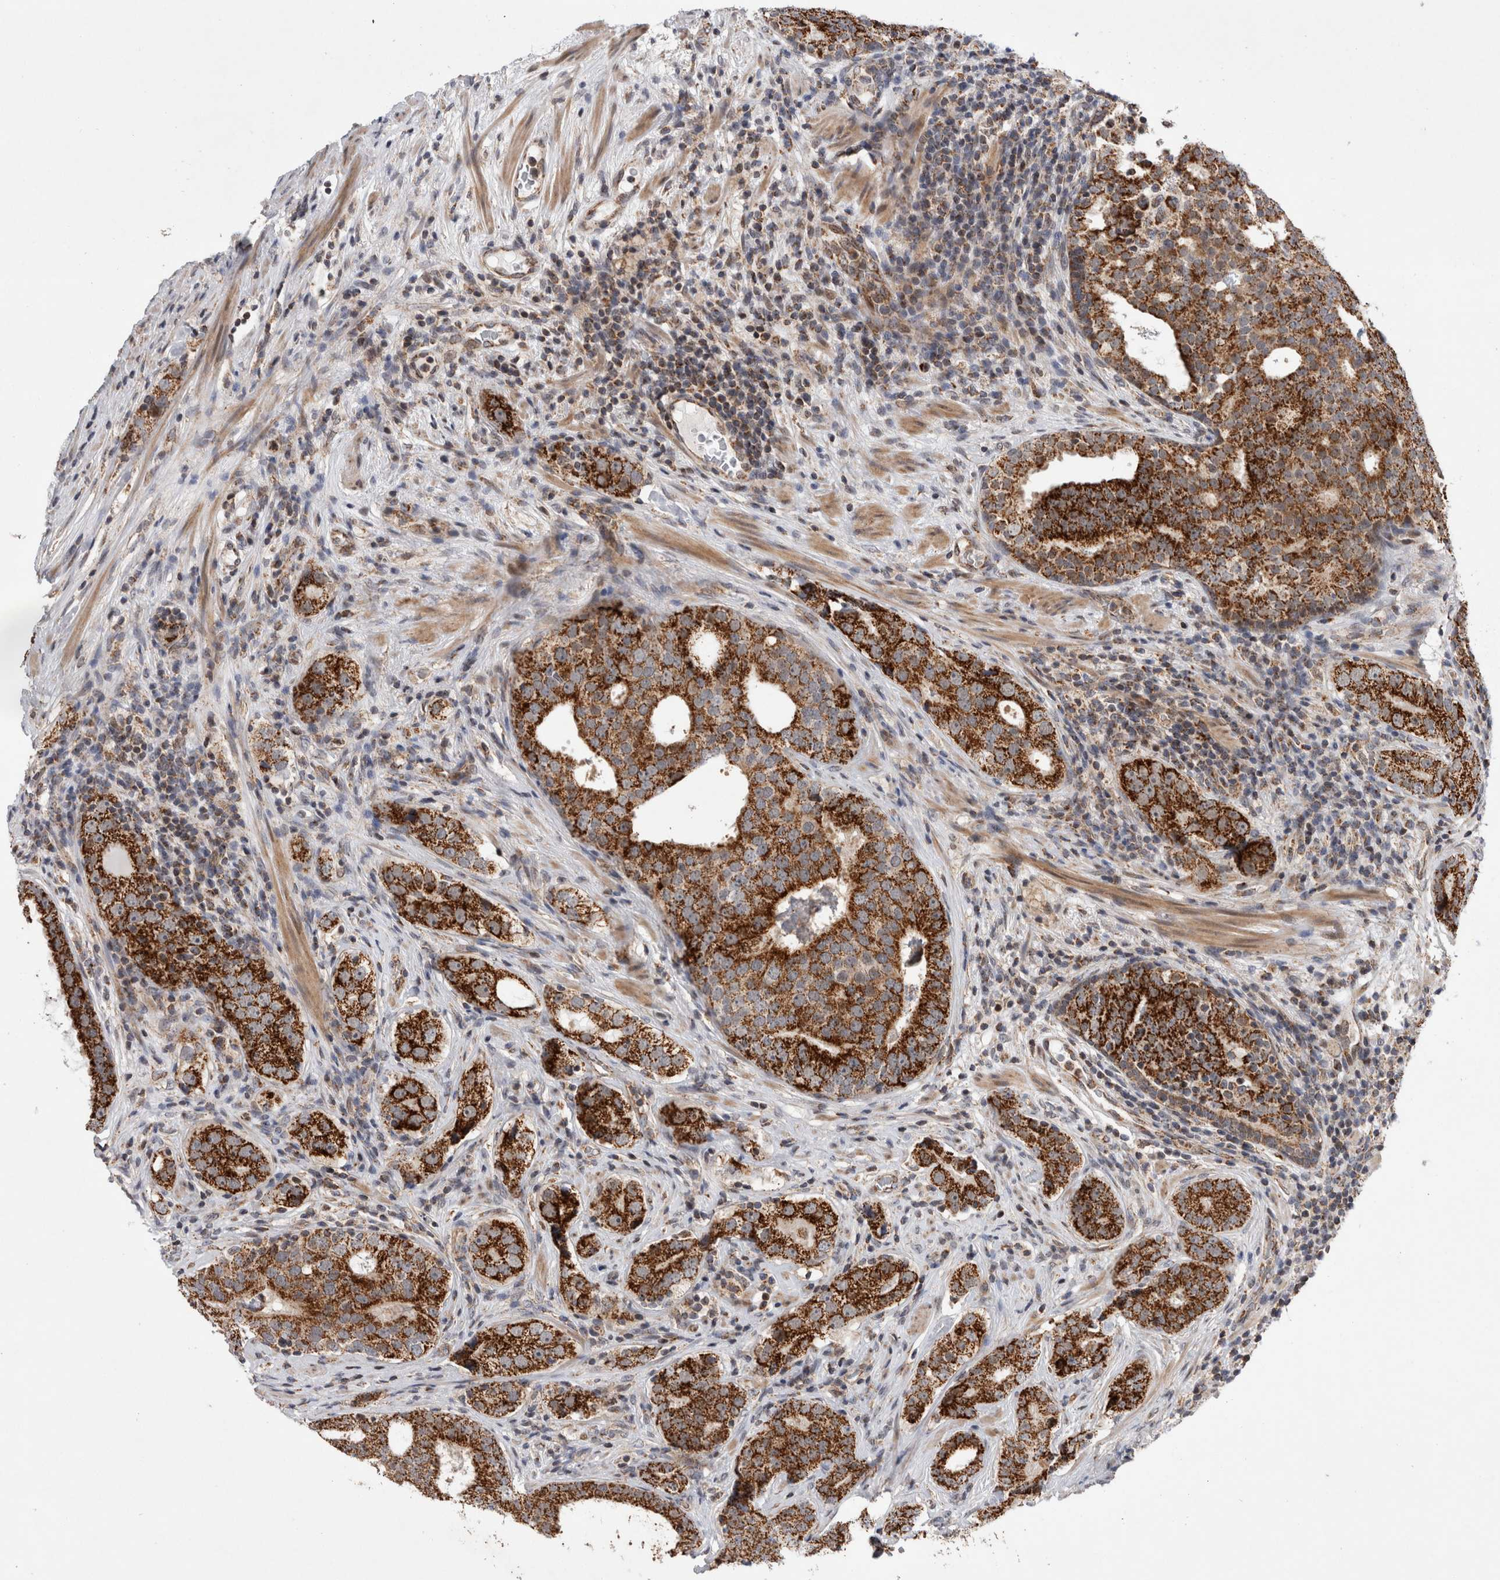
{"staining": {"intensity": "strong", "quantity": ">75%", "location": "cytoplasmic/membranous"}, "tissue": "prostate cancer", "cell_type": "Tumor cells", "image_type": "cancer", "snomed": [{"axis": "morphology", "description": "Adenocarcinoma, High grade"}, {"axis": "topography", "description": "Prostate"}], "caption": "Human prostate cancer stained with a brown dye demonstrates strong cytoplasmic/membranous positive staining in about >75% of tumor cells.", "gene": "MRPL37", "patient": {"sex": "male", "age": 56}}